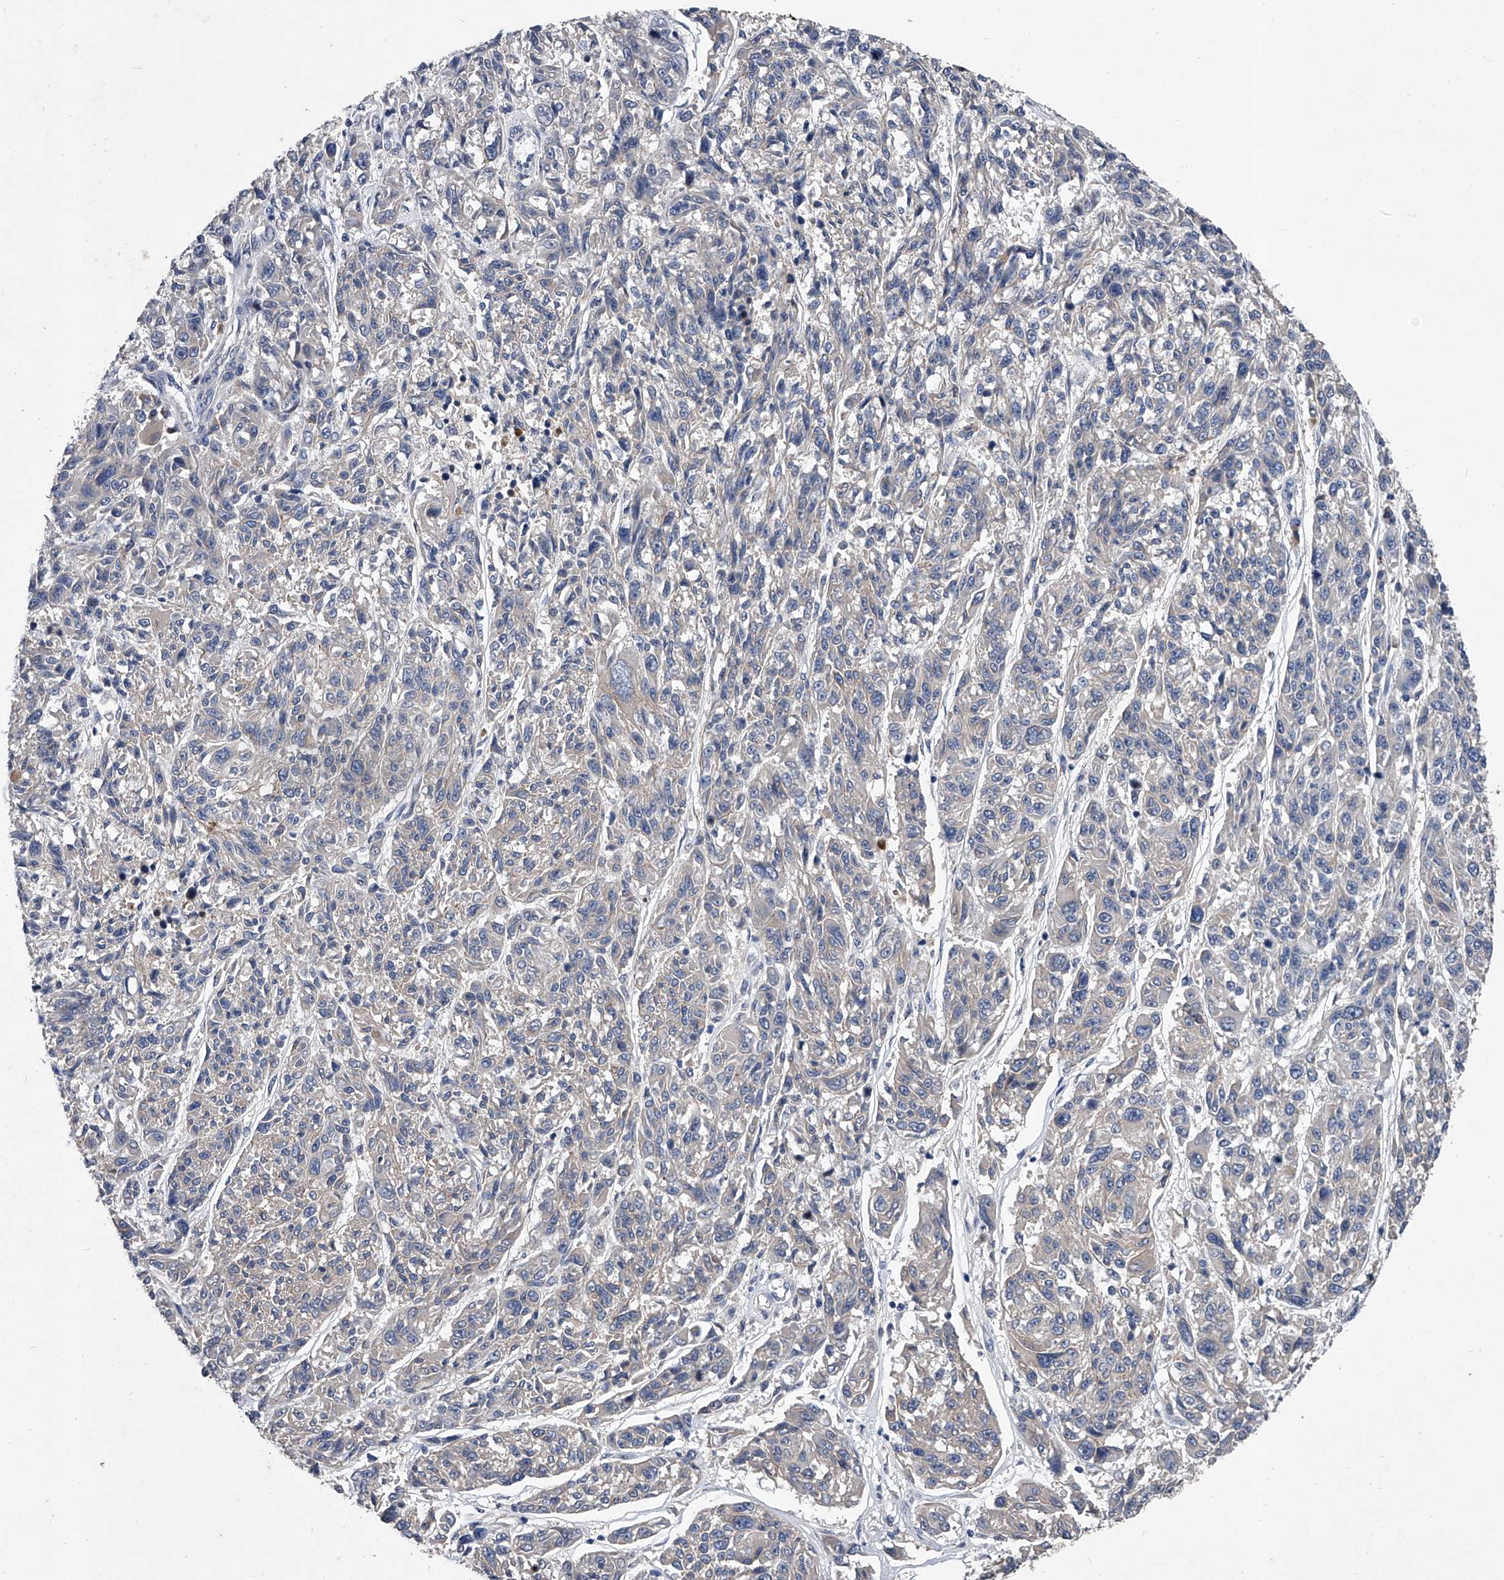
{"staining": {"intensity": "negative", "quantity": "none", "location": "none"}, "tissue": "melanoma", "cell_type": "Tumor cells", "image_type": "cancer", "snomed": [{"axis": "morphology", "description": "Malignant melanoma, NOS"}, {"axis": "topography", "description": "Skin"}], "caption": "This is a photomicrograph of immunohistochemistry (IHC) staining of malignant melanoma, which shows no positivity in tumor cells.", "gene": "C5", "patient": {"sex": "male", "age": 53}}